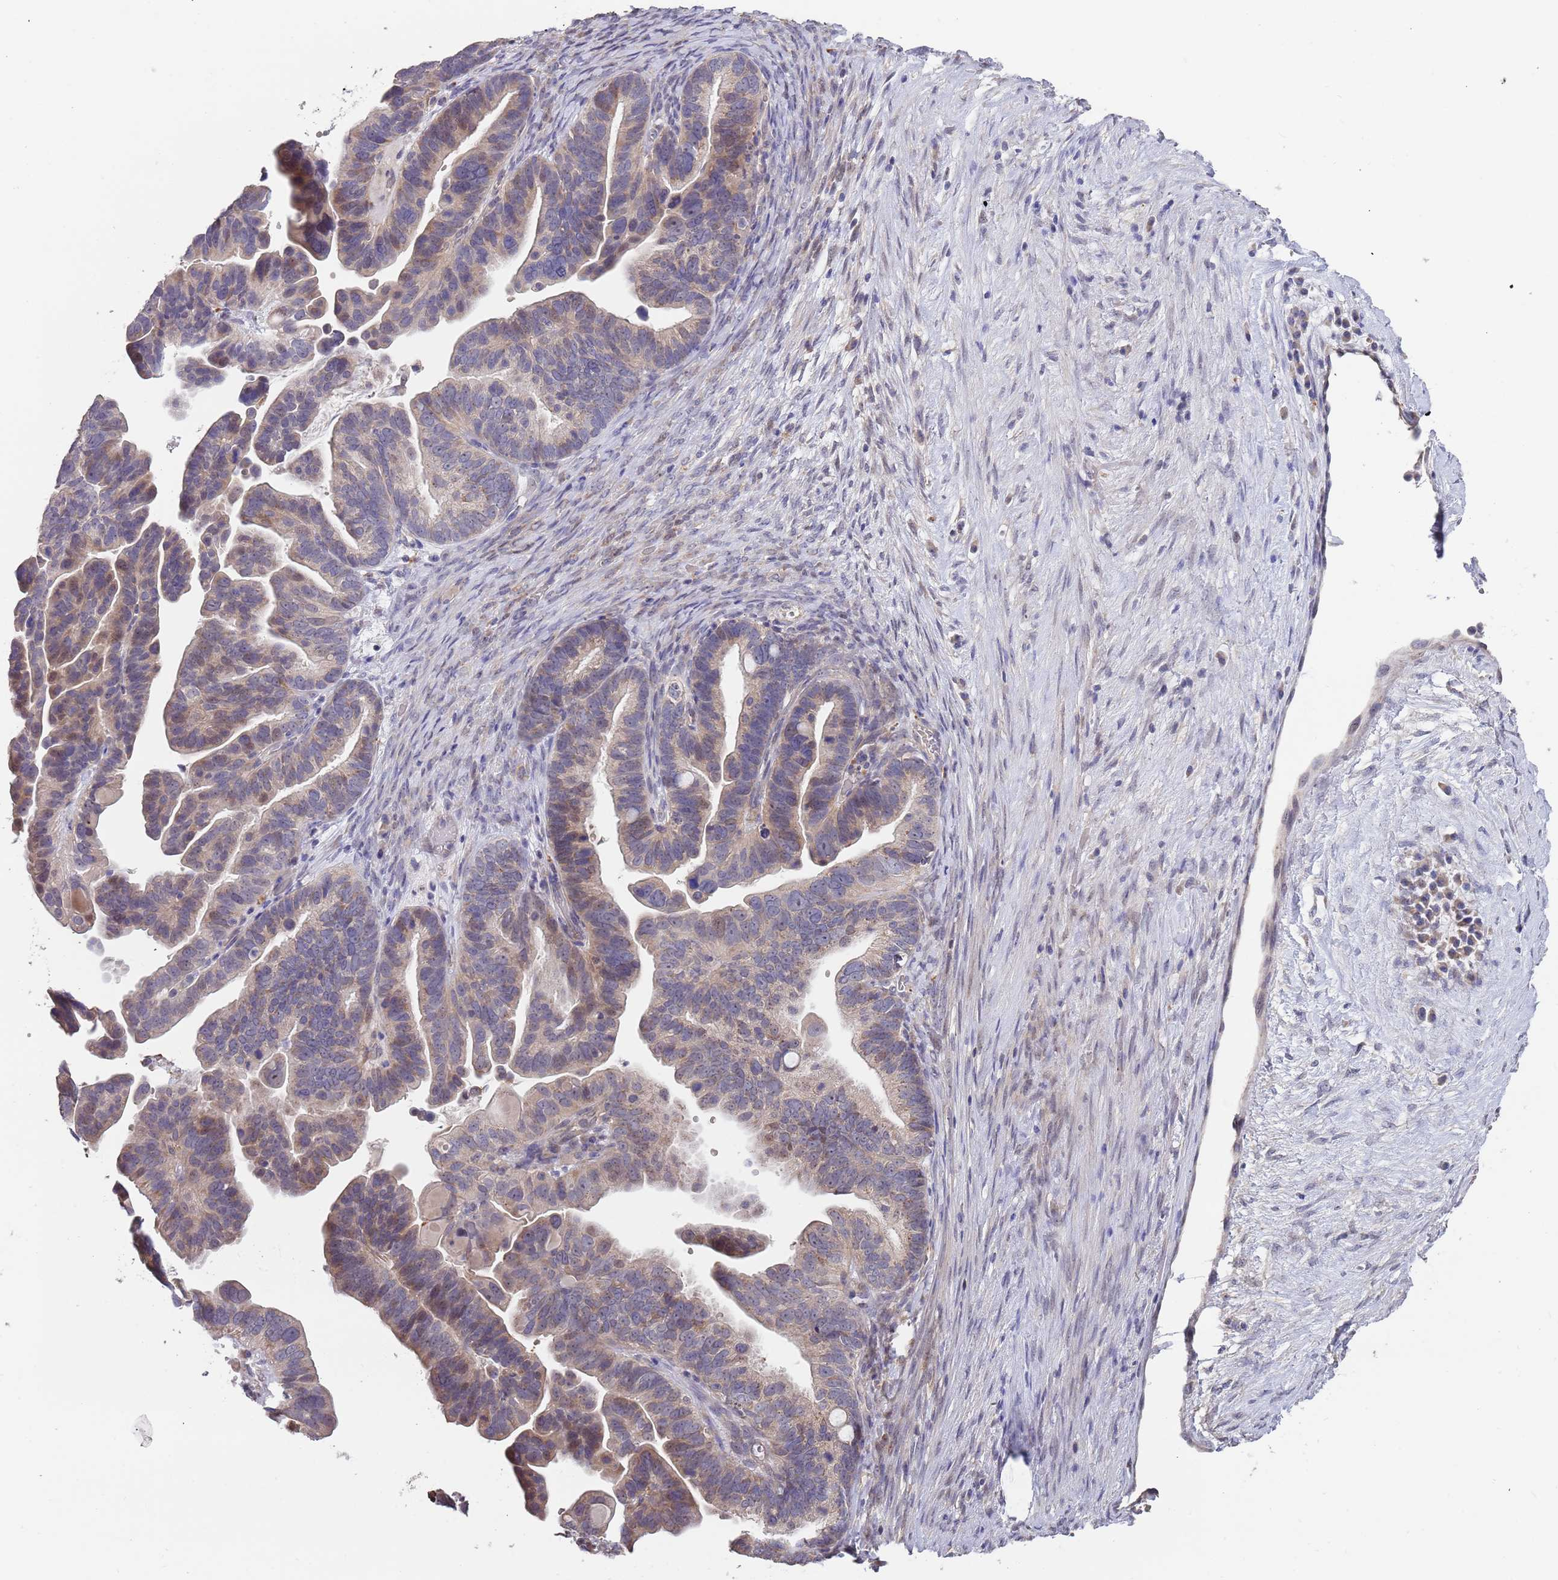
{"staining": {"intensity": "weak", "quantity": "<25%", "location": "cytoplasmic/membranous"}, "tissue": "ovarian cancer", "cell_type": "Tumor cells", "image_type": "cancer", "snomed": [{"axis": "morphology", "description": "Cystadenocarcinoma, serous, NOS"}, {"axis": "topography", "description": "Ovary"}], "caption": "Micrograph shows no protein positivity in tumor cells of serous cystadenocarcinoma (ovarian) tissue.", "gene": "TMEM64", "patient": {"sex": "female", "age": 56}}